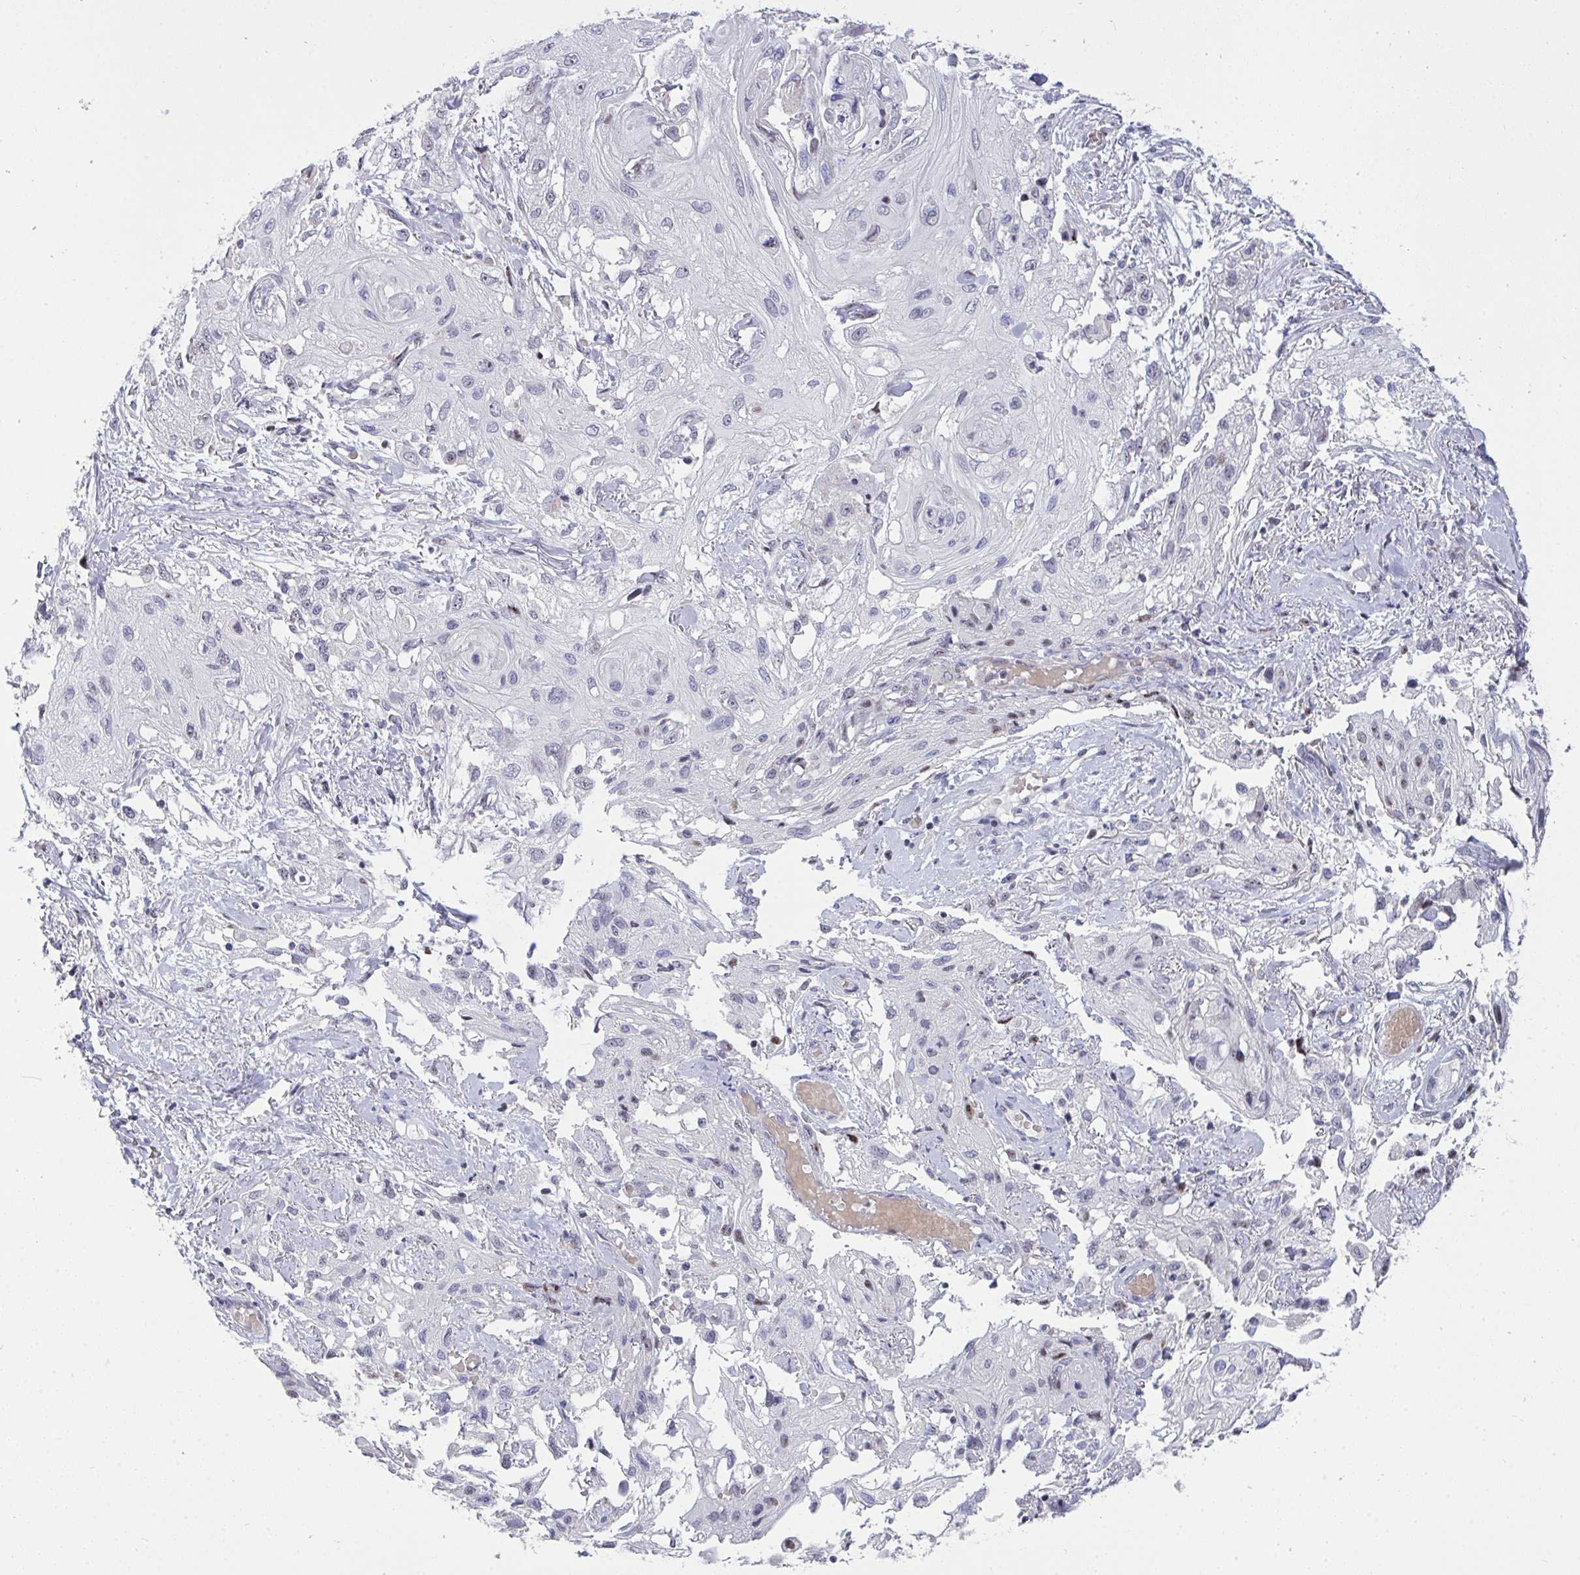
{"staining": {"intensity": "weak", "quantity": "<25%", "location": "nuclear"}, "tissue": "skin cancer", "cell_type": "Tumor cells", "image_type": "cancer", "snomed": [{"axis": "morphology", "description": "Squamous cell carcinoma, NOS"}, {"axis": "topography", "description": "Skin"}, {"axis": "topography", "description": "Vulva"}], "caption": "This is an IHC photomicrograph of skin squamous cell carcinoma. There is no expression in tumor cells.", "gene": "PLPPR3", "patient": {"sex": "female", "age": 86}}